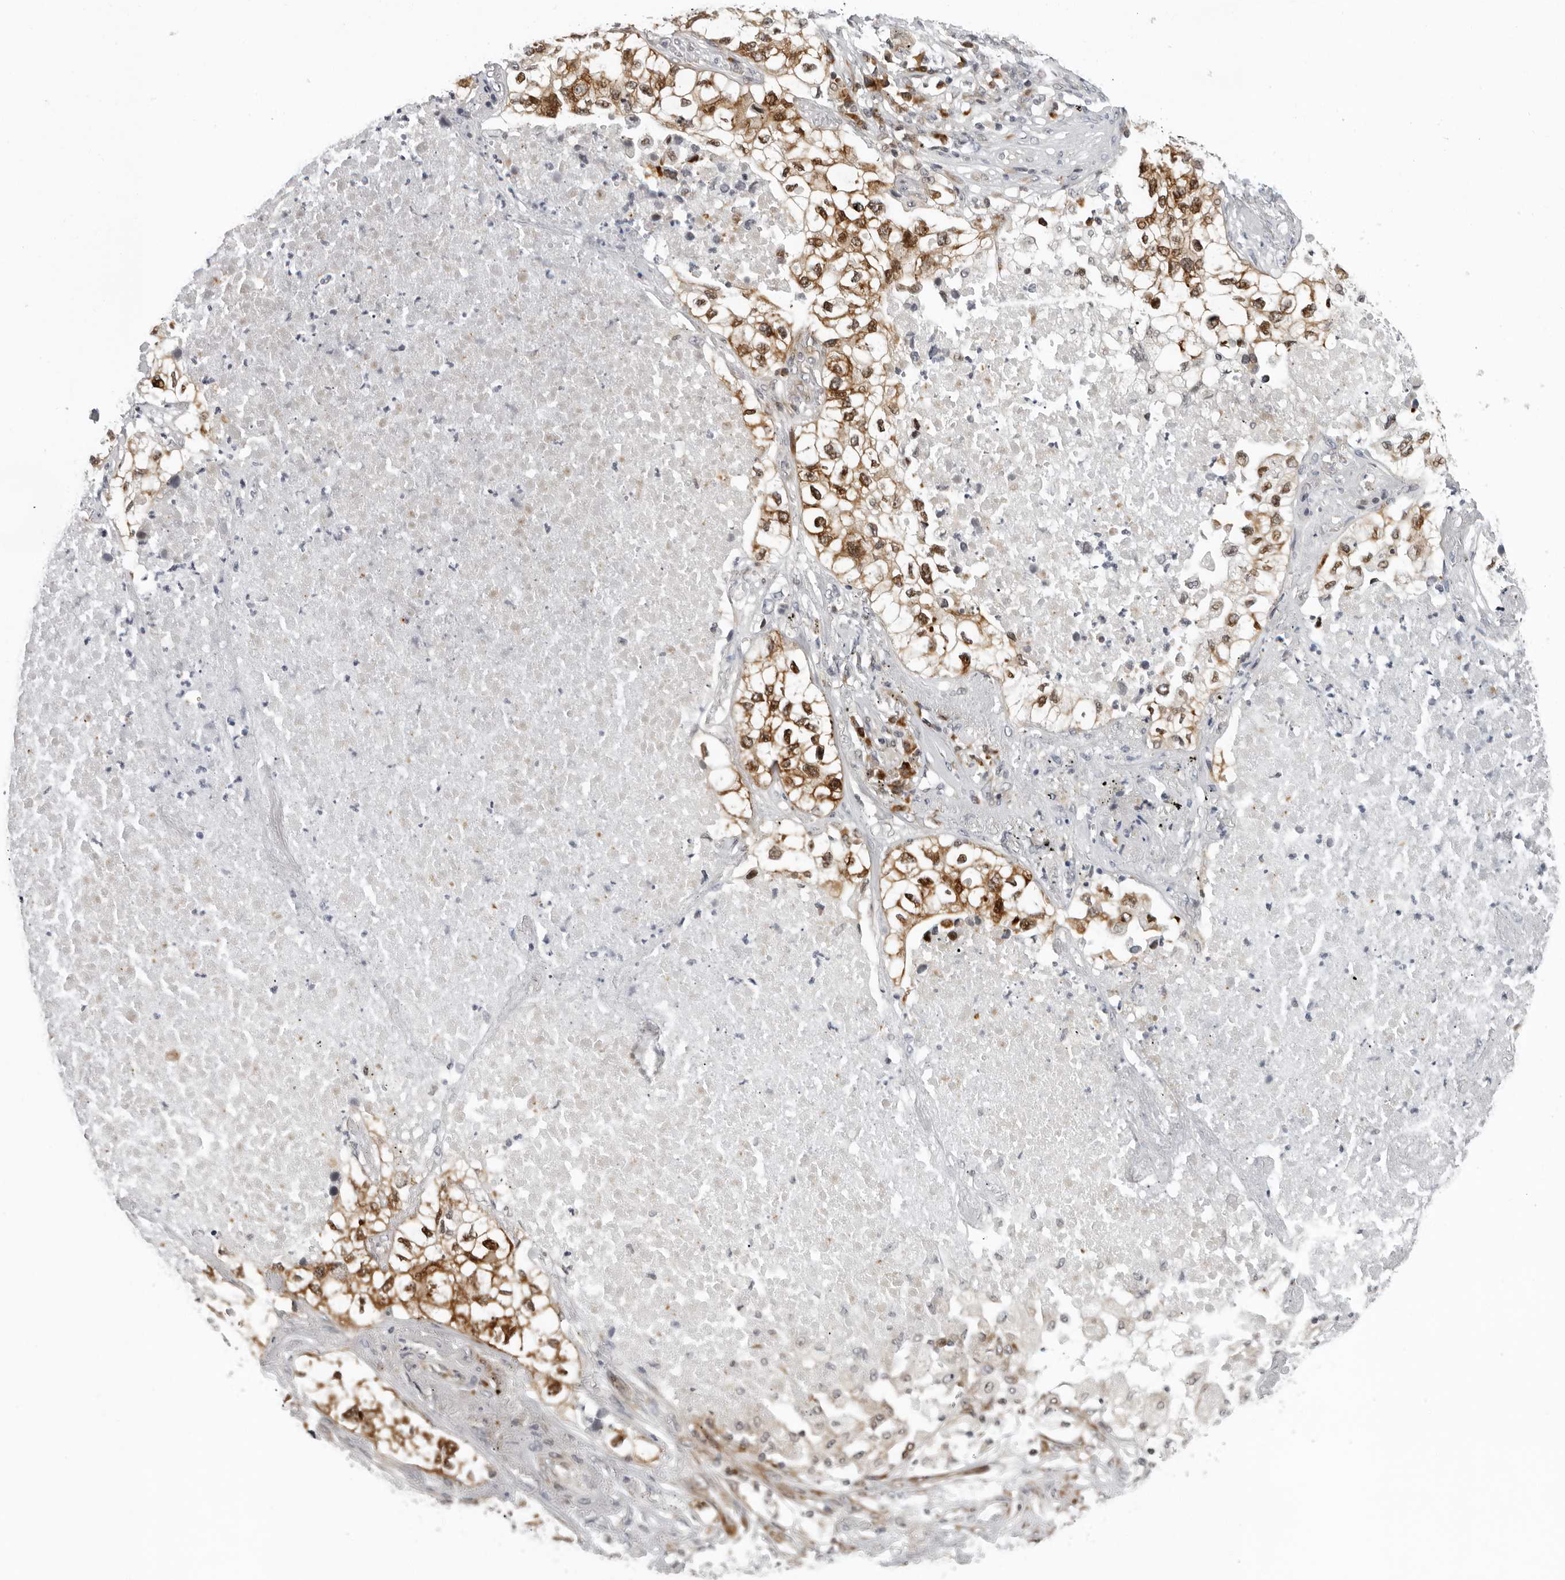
{"staining": {"intensity": "moderate", "quantity": ">75%", "location": "cytoplasmic/membranous,nuclear"}, "tissue": "lung cancer", "cell_type": "Tumor cells", "image_type": "cancer", "snomed": [{"axis": "morphology", "description": "Adenocarcinoma, NOS"}, {"axis": "topography", "description": "Lung"}], "caption": "The micrograph exhibits staining of lung cancer (adenocarcinoma), revealing moderate cytoplasmic/membranous and nuclear protein staining (brown color) within tumor cells. The protein is shown in brown color, while the nuclei are stained blue.", "gene": "PIP4K2C", "patient": {"sex": "male", "age": 63}}